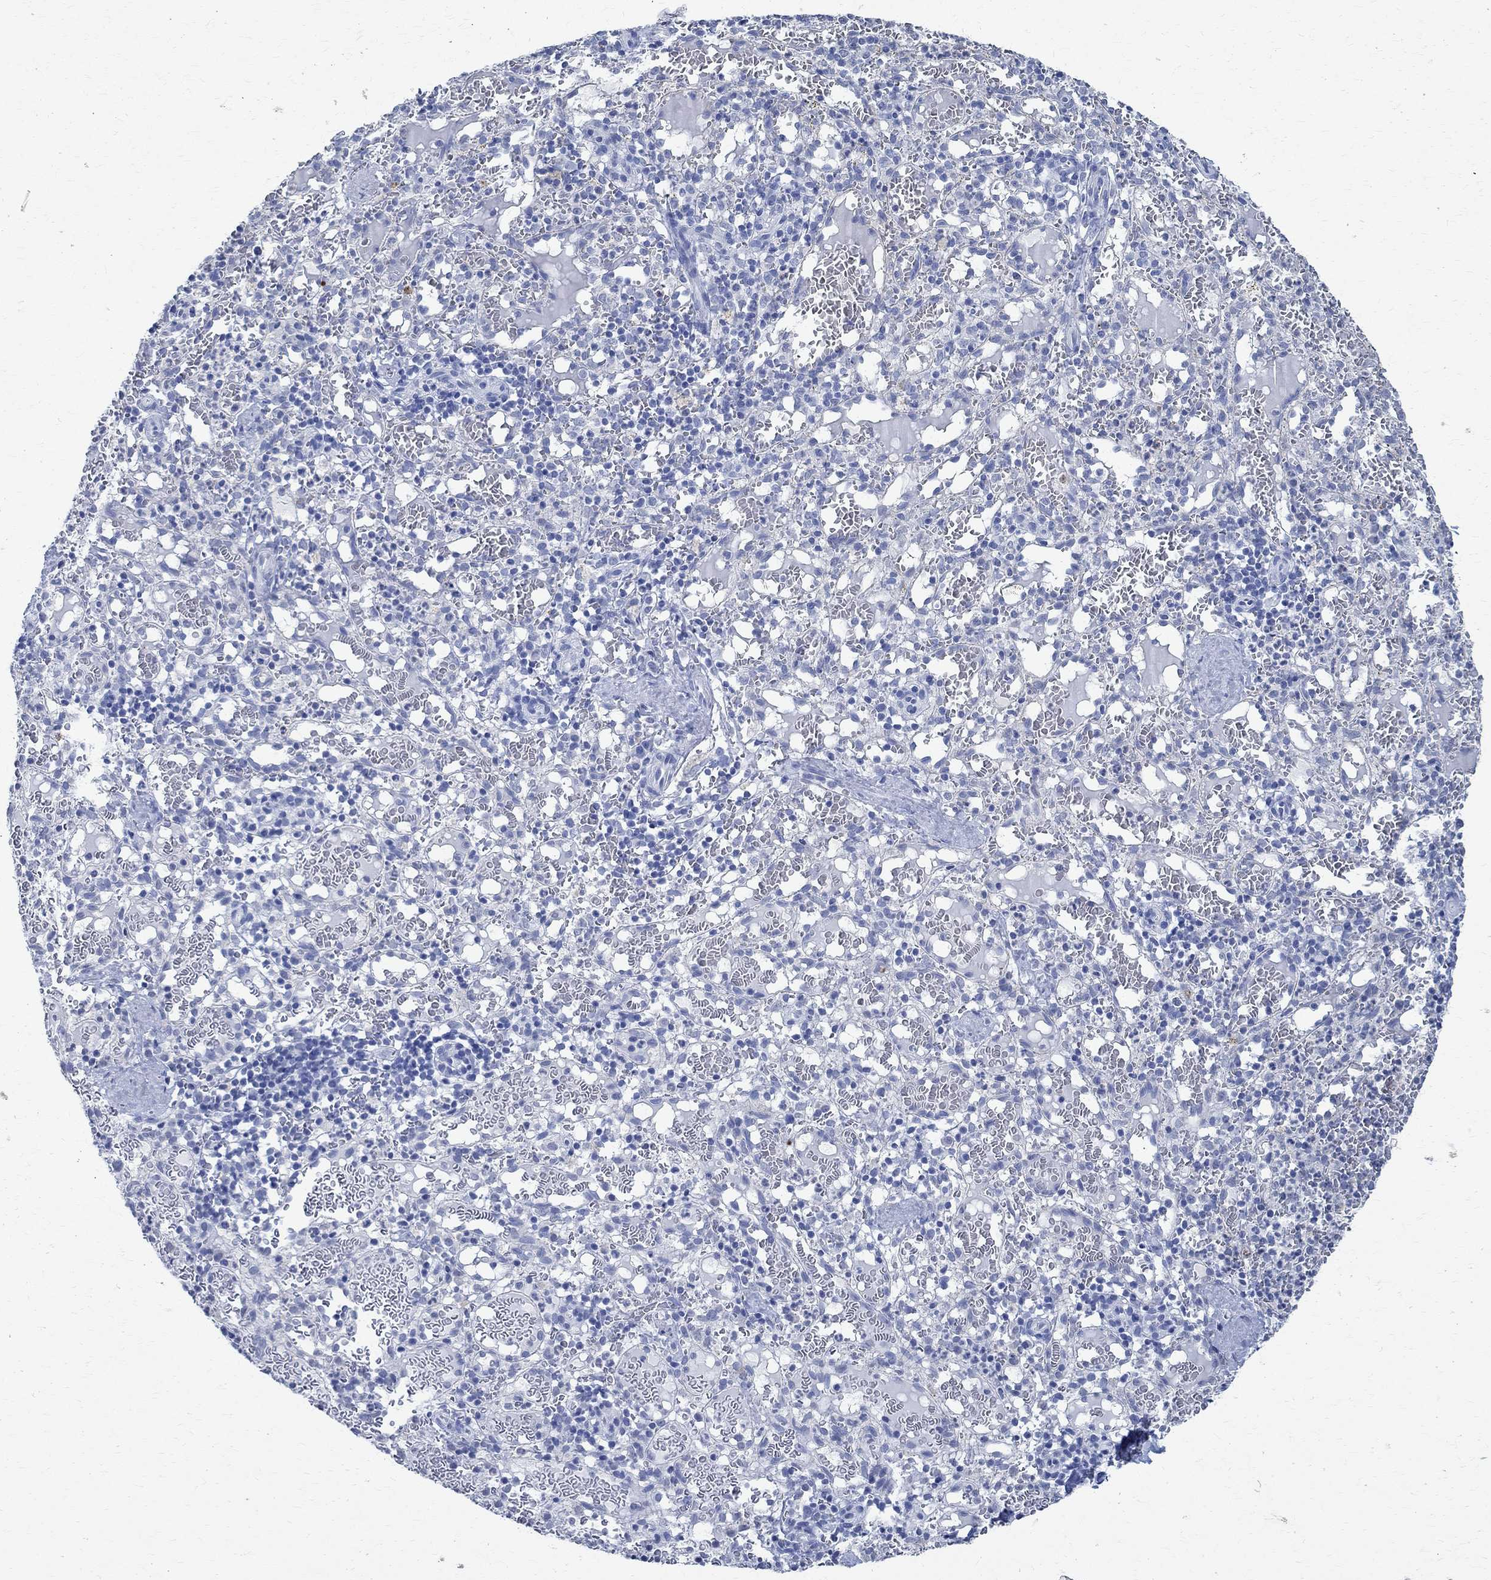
{"staining": {"intensity": "negative", "quantity": "none", "location": "none"}, "tissue": "spleen", "cell_type": "Cells in red pulp", "image_type": "normal", "snomed": [{"axis": "morphology", "description": "Normal tissue, NOS"}, {"axis": "topography", "description": "Spleen"}], "caption": "This histopathology image is of unremarkable spleen stained with immunohistochemistry (IHC) to label a protein in brown with the nuclei are counter-stained blue. There is no staining in cells in red pulp.", "gene": "TMEM221", "patient": {"sex": "male", "age": 11}}